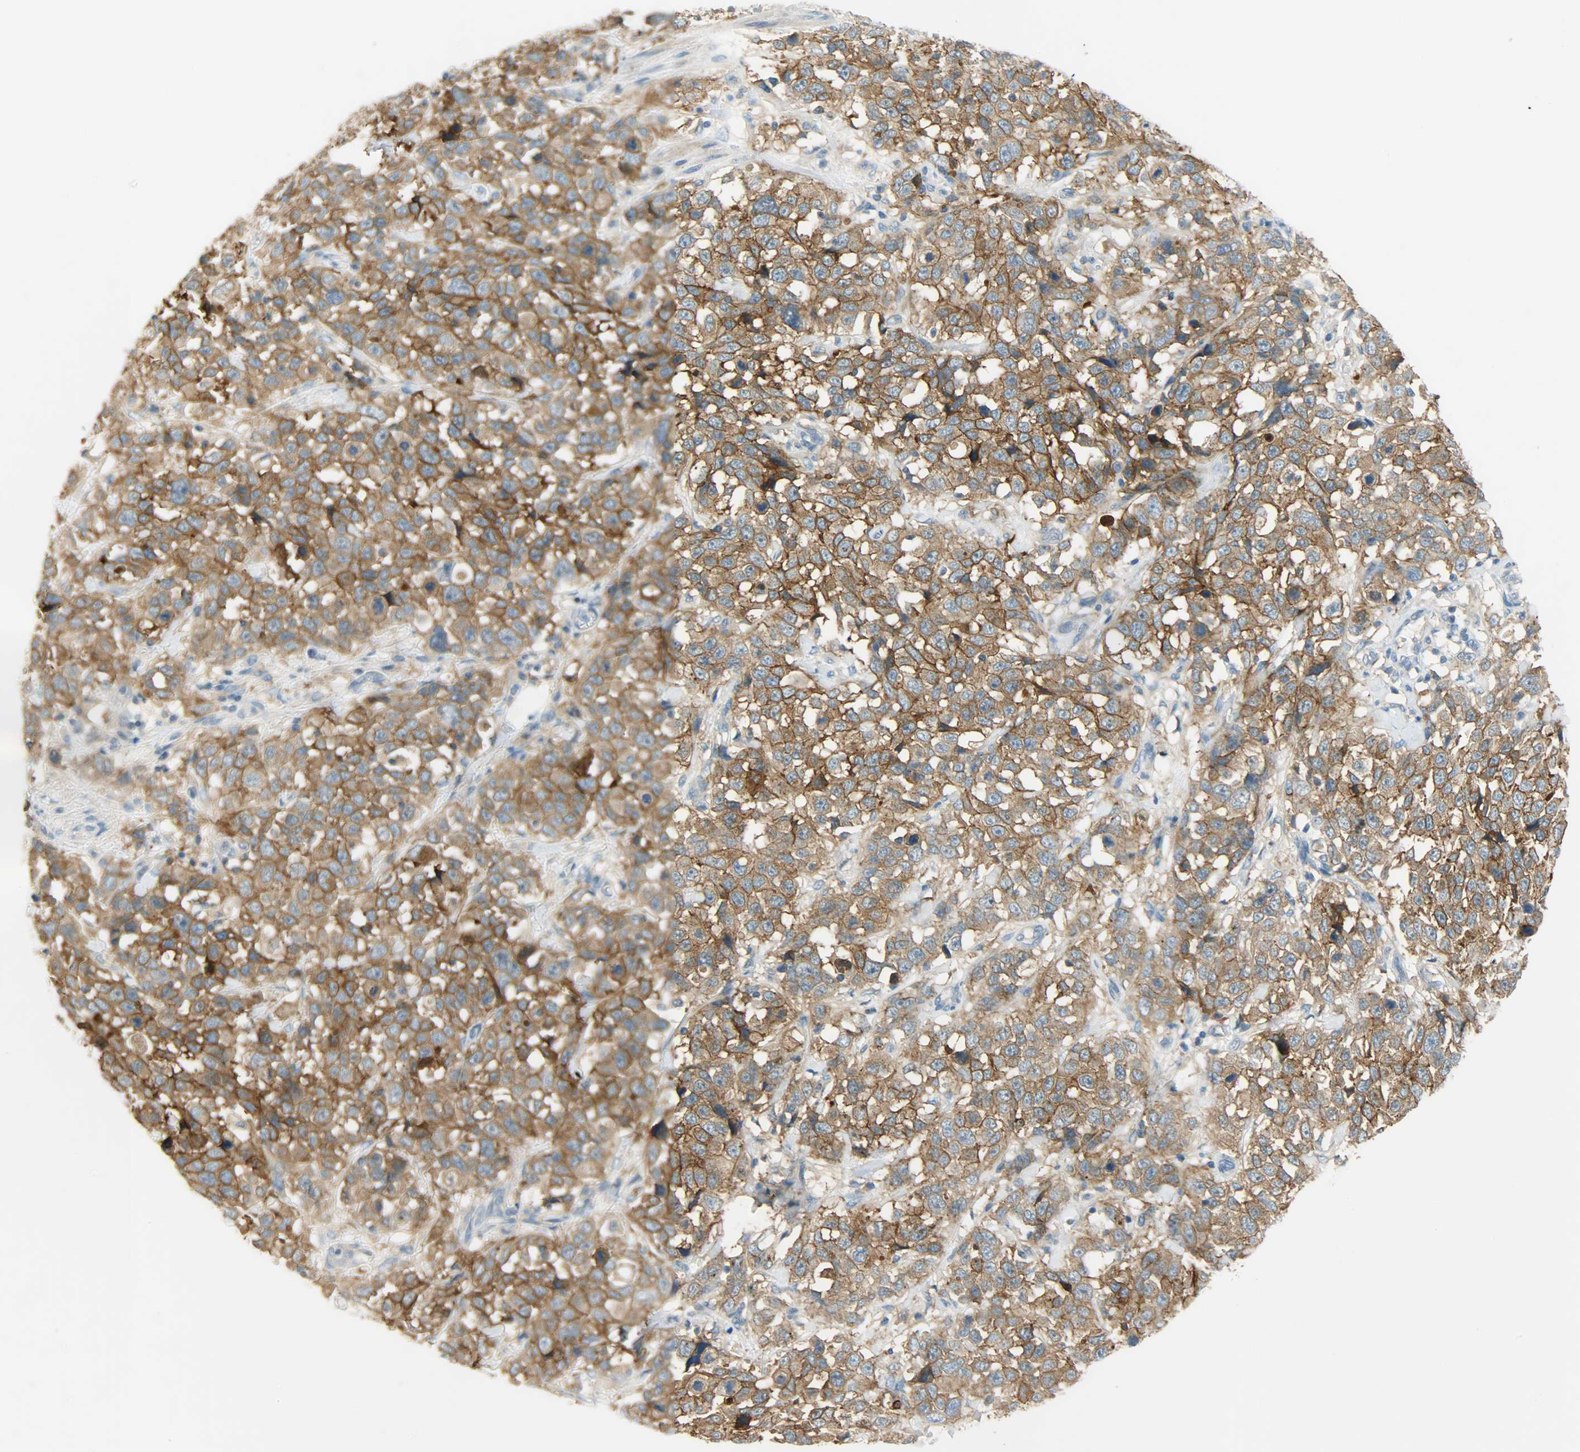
{"staining": {"intensity": "strong", "quantity": ">75%", "location": "cytoplasmic/membranous"}, "tissue": "stomach cancer", "cell_type": "Tumor cells", "image_type": "cancer", "snomed": [{"axis": "morphology", "description": "Normal tissue, NOS"}, {"axis": "morphology", "description": "Adenocarcinoma, NOS"}, {"axis": "topography", "description": "Stomach"}], "caption": "A photomicrograph of adenocarcinoma (stomach) stained for a protein exhibits strong cytoplasmic/membranous brown staining in tumor cells.", "gene": "DSG2", "patient": {"sex": "male", "age": 48}}